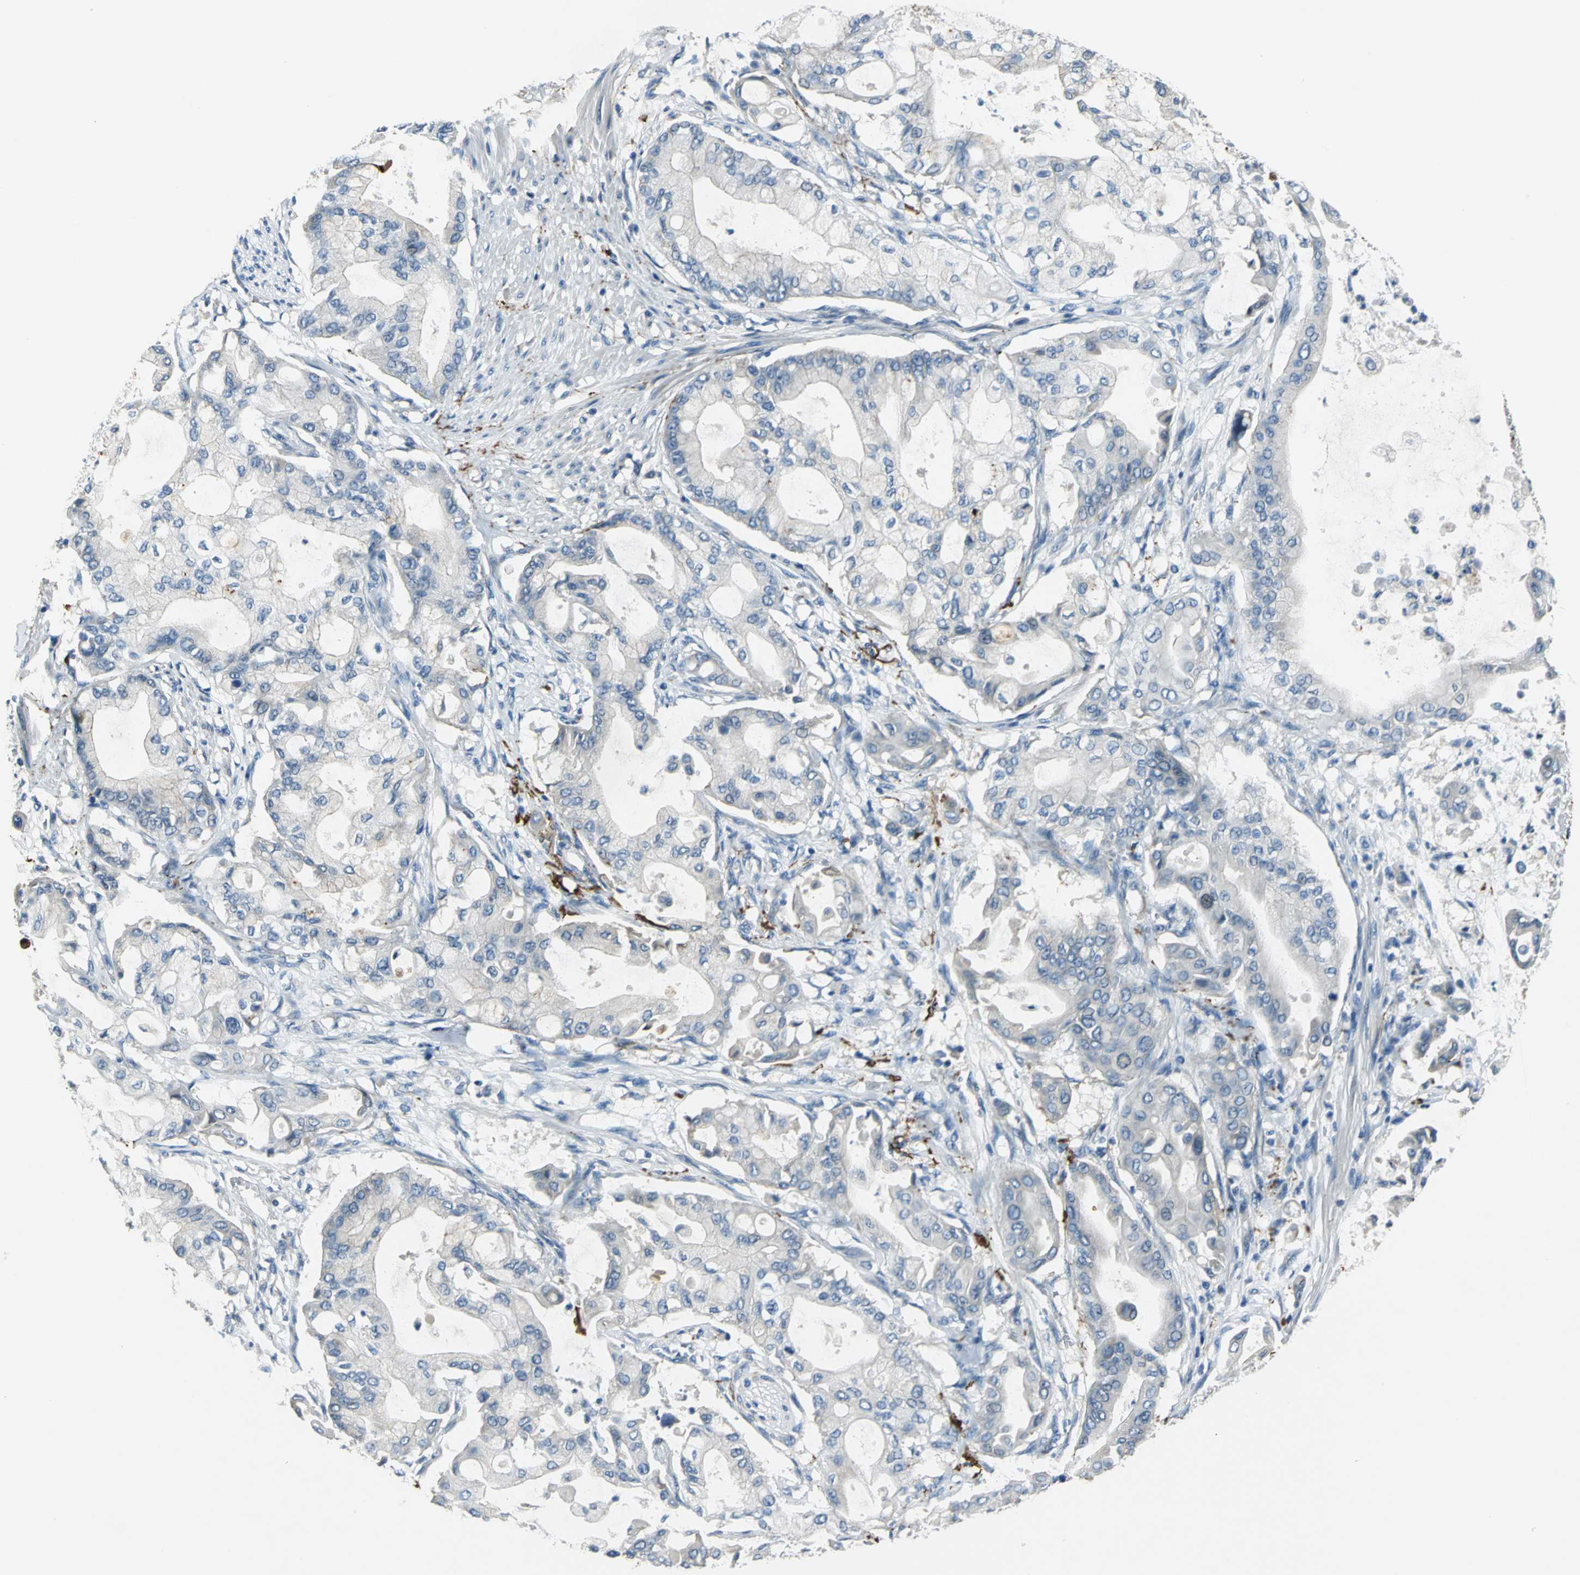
{"staining": {"intensity": "negative", "quantity": "none", "location": "none"}, "tissue": "pancreatic cancer", "cell_type": "Tumor cells", "image_type": "cancer", "snomed": [{"axis": "morphology", "description": "Adenocarcinoma, NOS"}, {"axis": "morphology", "description": "Adenocarcinoma, metastatic, NOS"}, {"axis": "topography", "description": "Lymph node"}, {"axis": "topography", "description": "Pancreas"}, {"axis": "topography", "description": "Duodenum"}], "caption": "Tumor cells show no significant protein positivity in pancreatic cancer (metastatic adenocarcinoma). Nuclei are stained in blue.", "gene": "SLC16A7", "patient": {"sex": "female", "age": 64}}